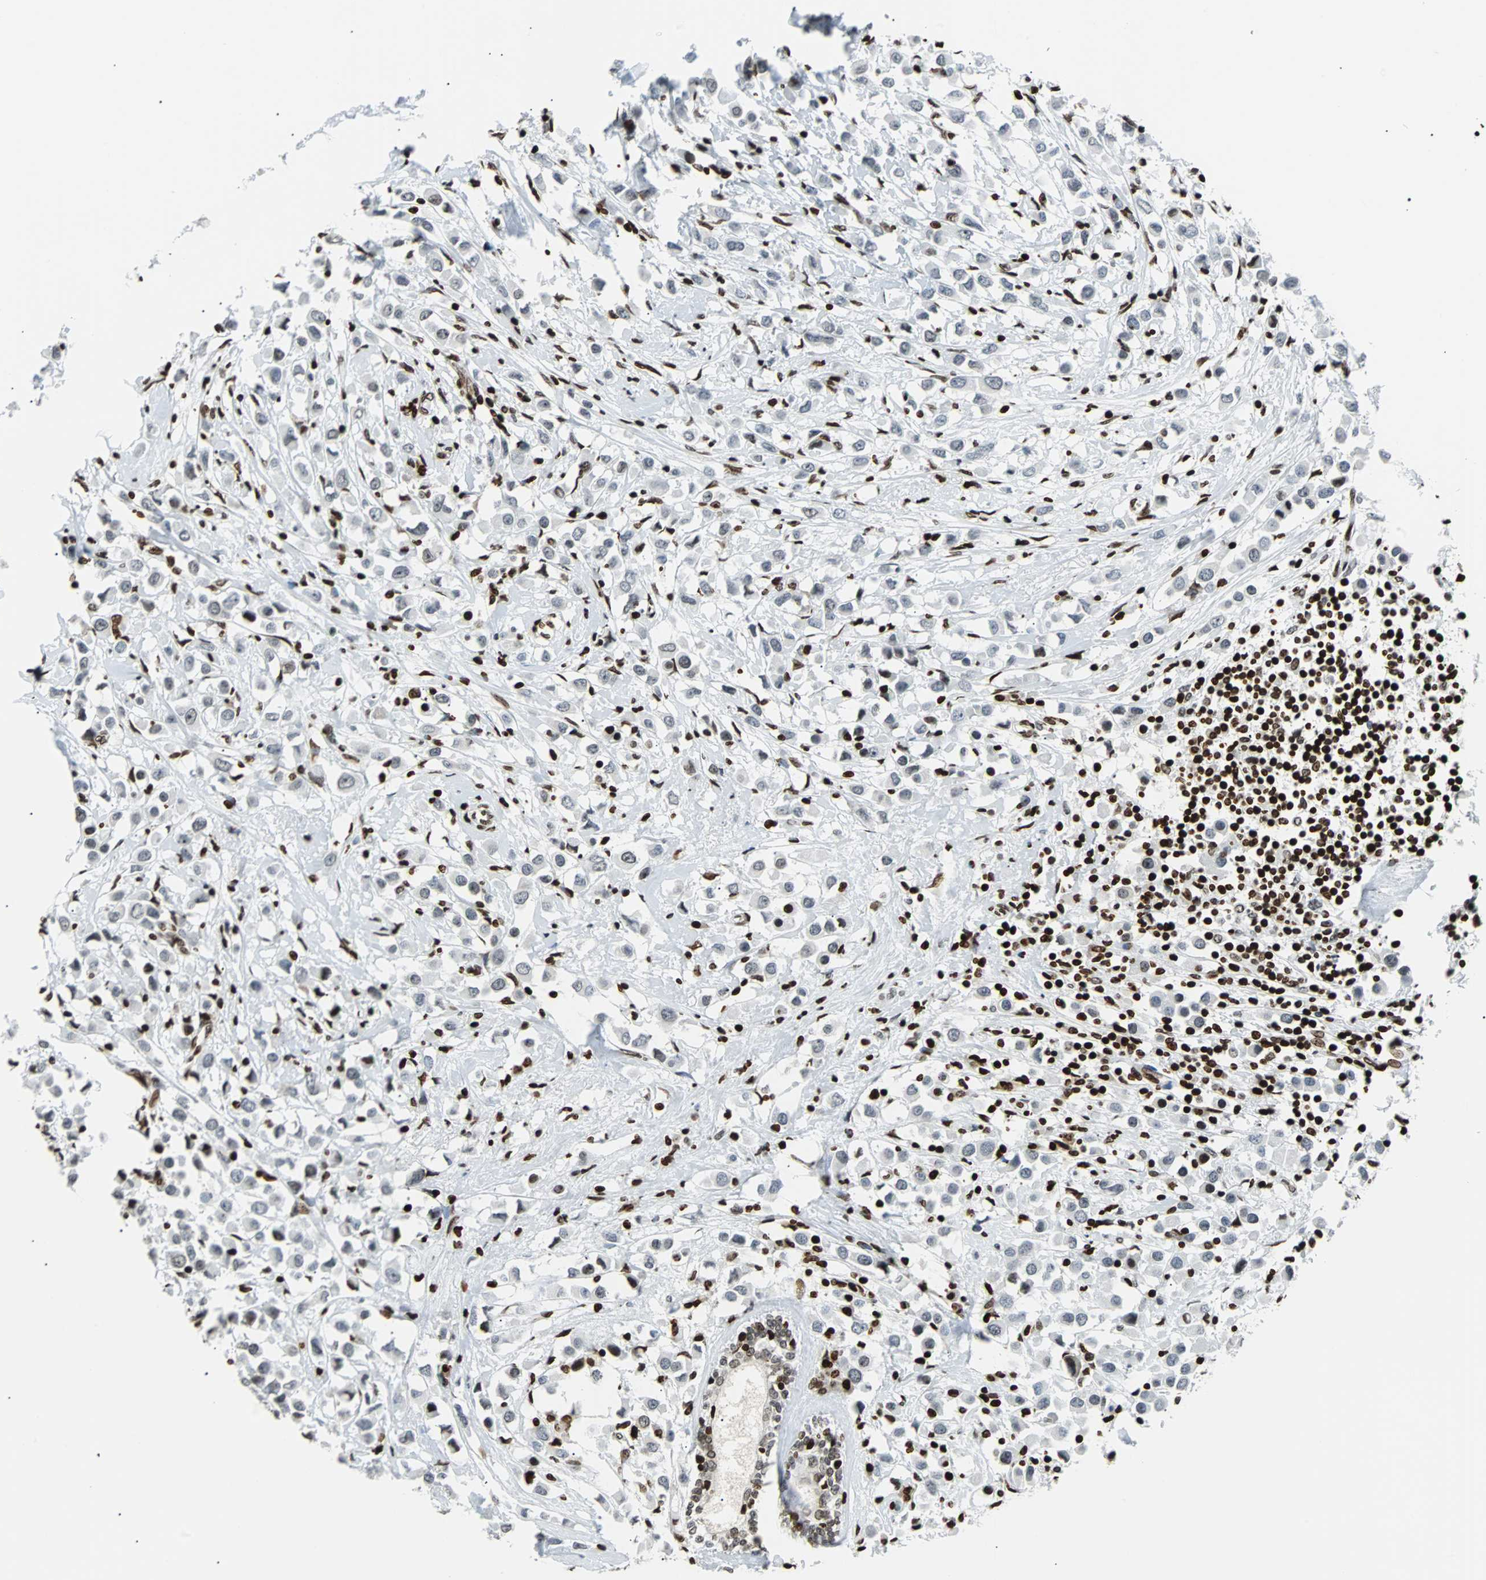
{"staining": {"intensity": "weak", "quantity": "<25%", "location": "nuclear"}, "tissue": "breast cancer", "cell_type": "Tumor cells", "image_type": "cancer", "snomed": [{"axis": "morphology", "description": "Duct carcinoma"}, {"axis": "topography", "description": "Breast"}], "caption": "Protein analysis of invasive ductal carcinoma (breast) demonstrates no significant staining in tumor cells.", "gene": "ZNF131", "patient": {"sex": "female", "age": 61}}